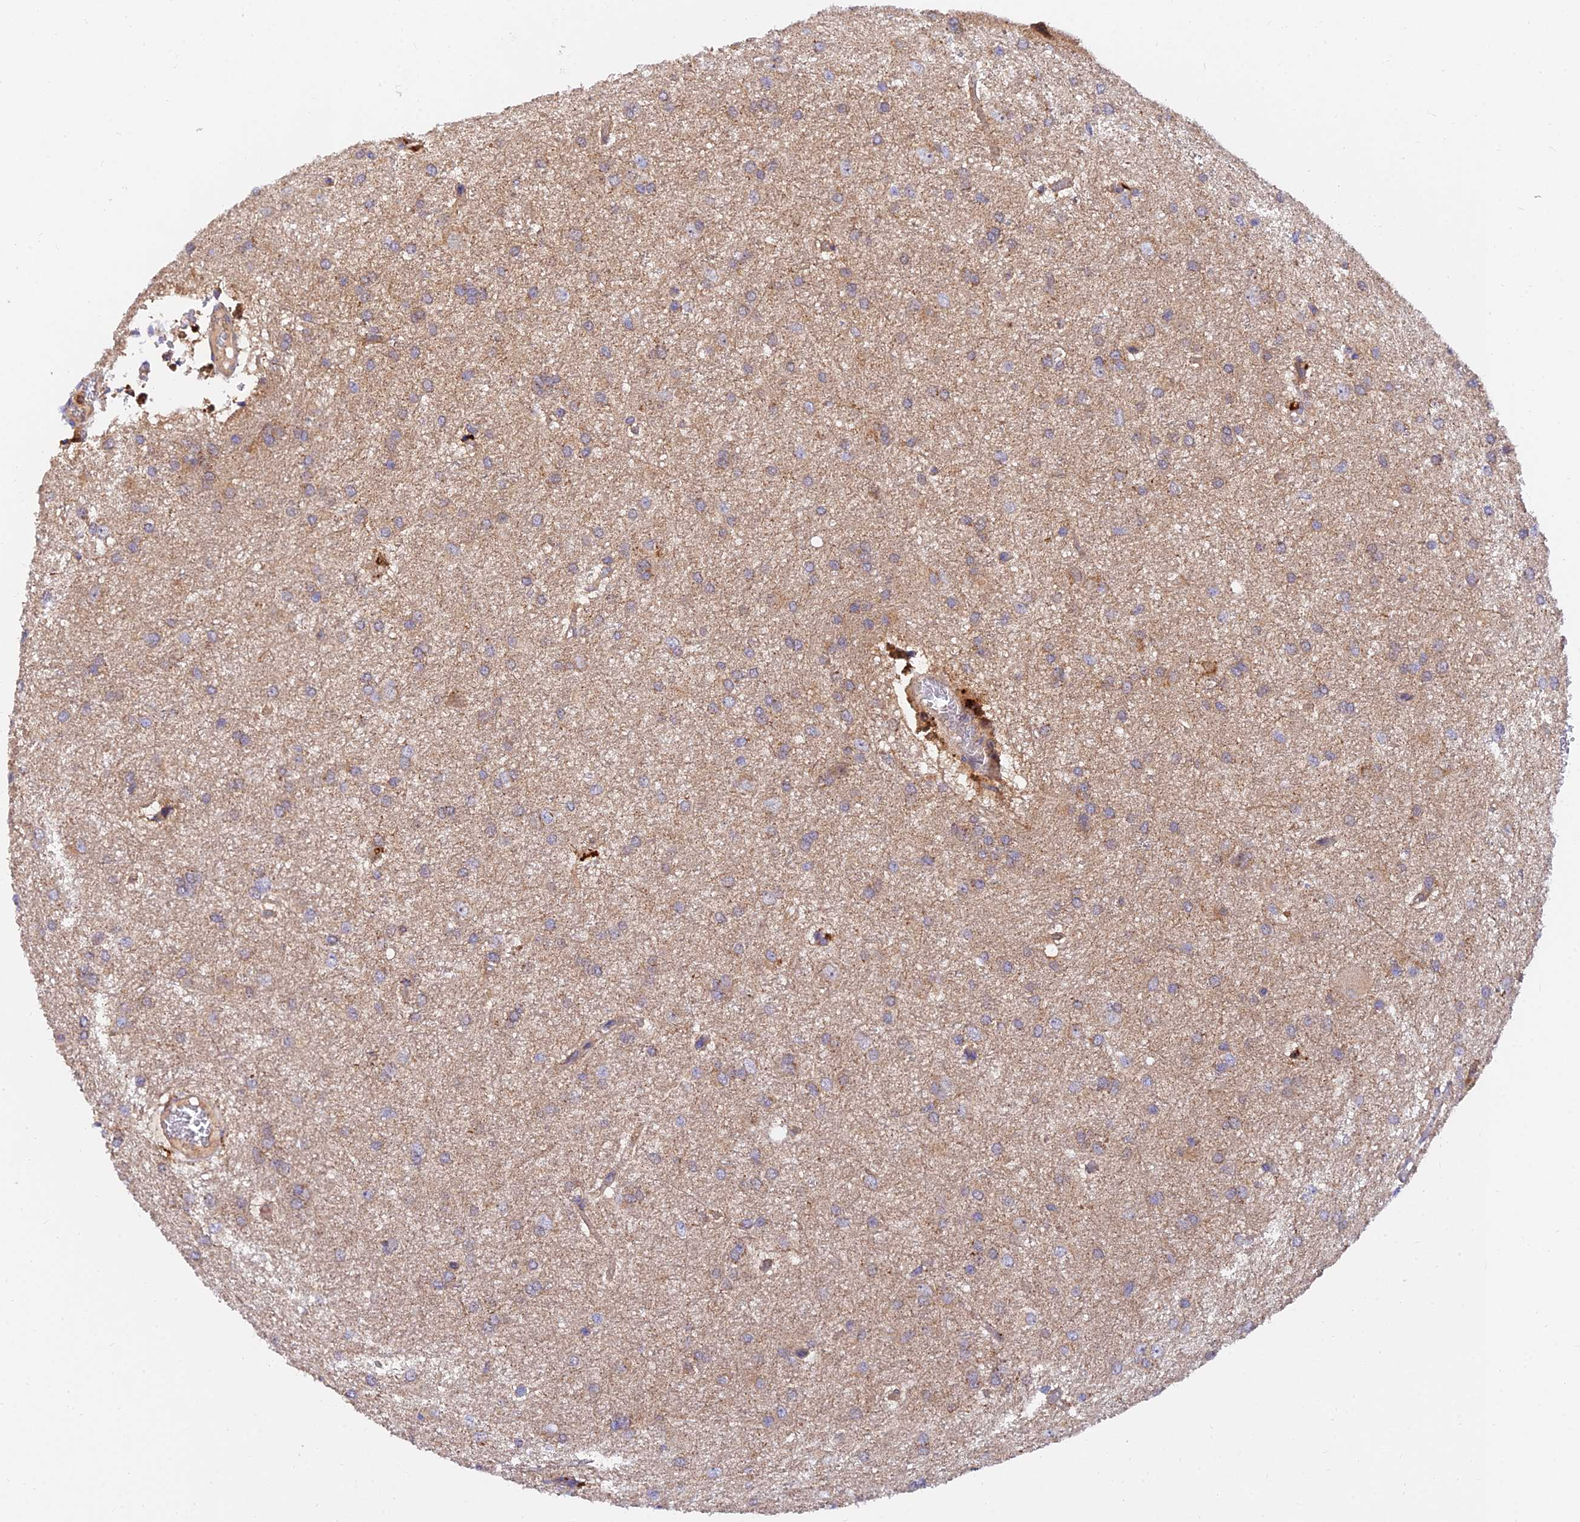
{"staining": {"intensity": "weak", "quantity": "<25%", "location": "cytoplasmic/membranous"}, "tissue": "glioma", "cell_type": "Tumor cells", "image_type": "cancer", "snomed": [{"axis": "morphology", "description": "Glioma, malignant, High grade"}, {"axis": "topography", "description": "Brain"}], "caption": "Immunohistochemistry (IHC) photomicrograph of human glioma stained for a protein (brown), which reveals no staining in tumor cells.", "gene": "PODNL1", "patient": {"sex": "female", "age": 50}}